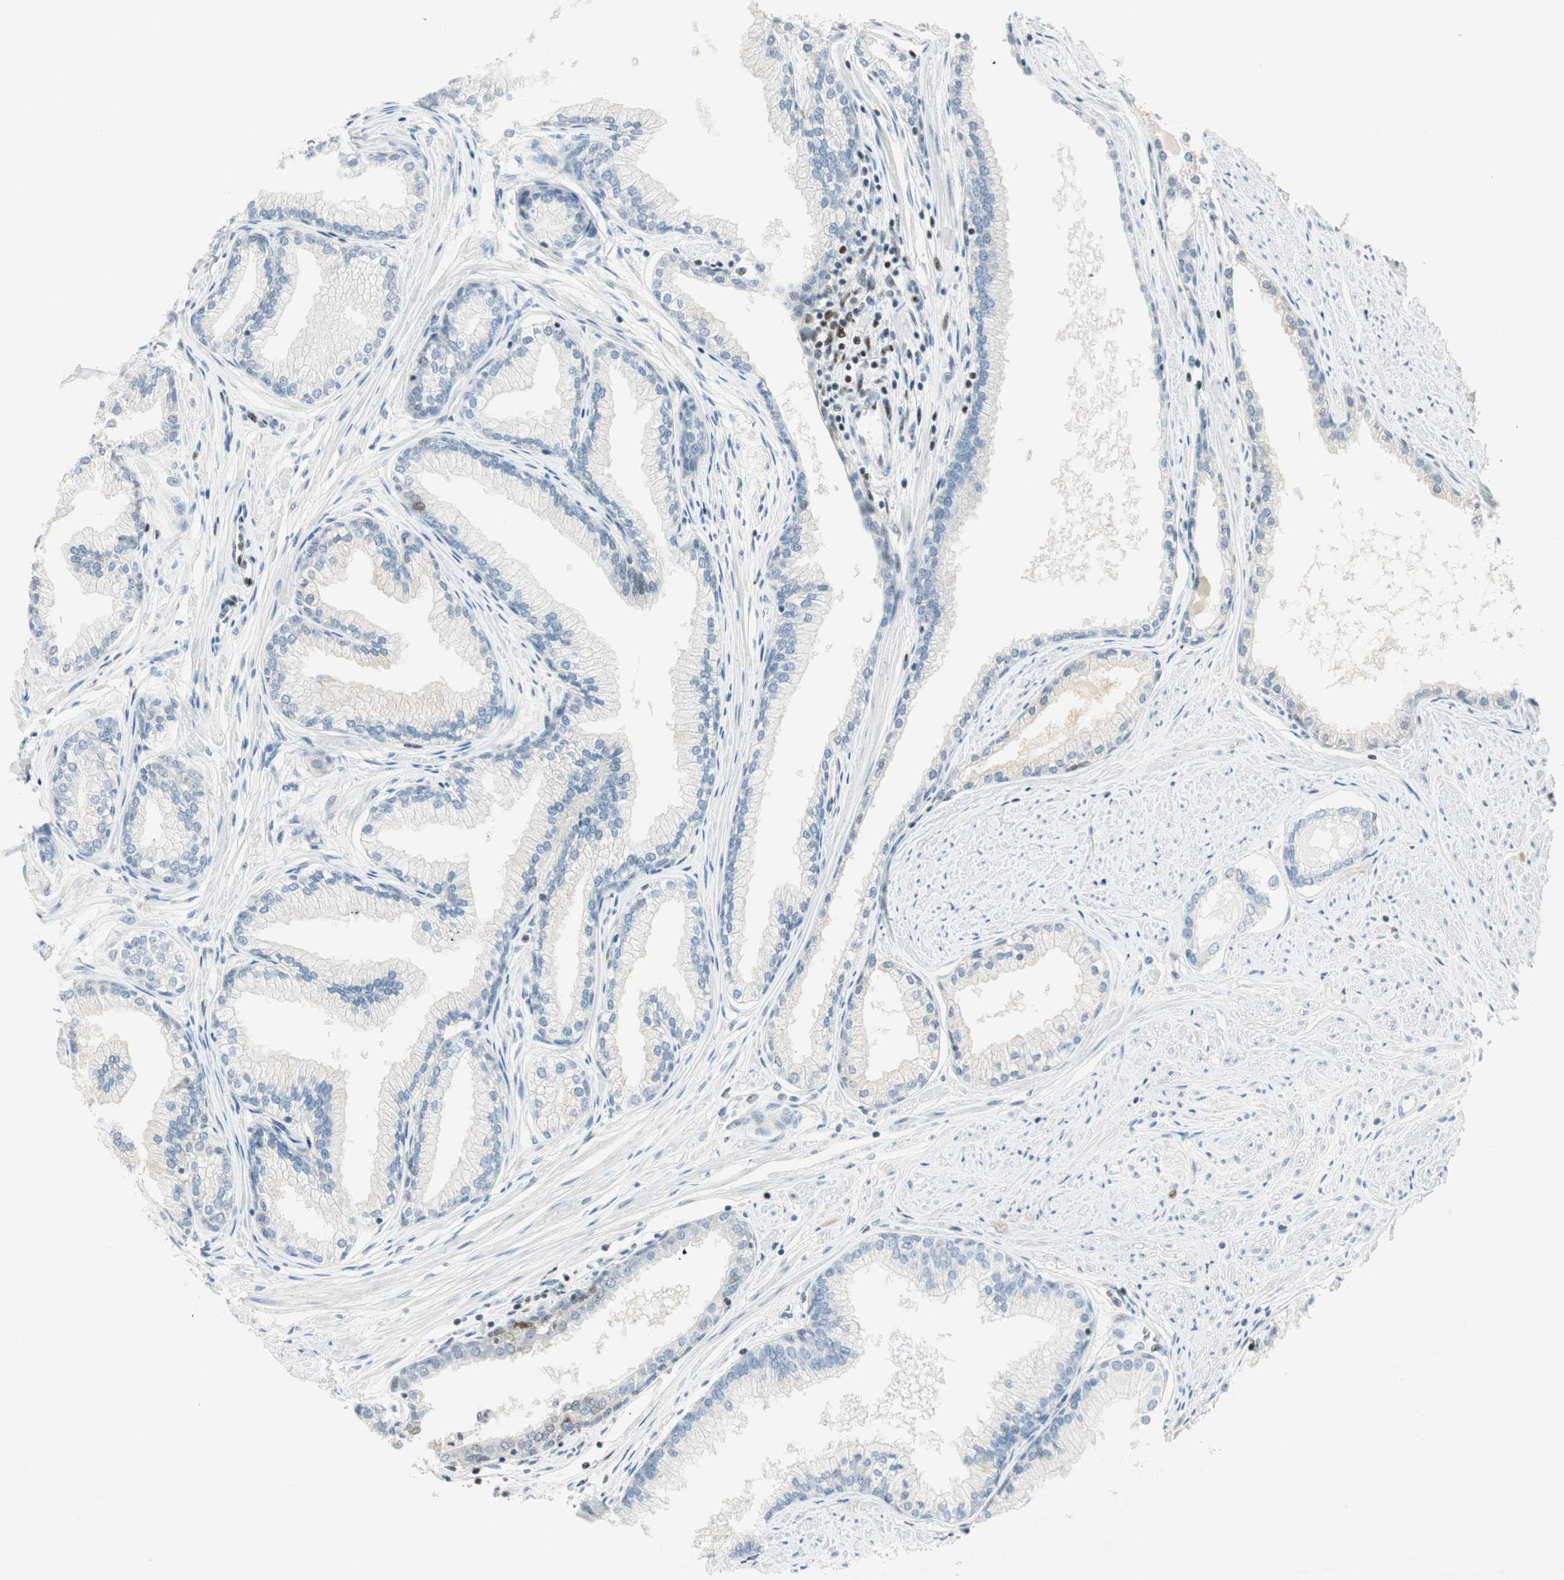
{"staining": {"intensity": "moderate", "quantity": "<25%", "location": "nuclear"}, "tissue": "prostate", "cell_type": "Glandular cells", "image_type": "normal", "snomed": [{"axis": "morphology", "description": "Normal tissue, NOS"}, {"axis": "topography", "description": "Prostate"}], "caption": "A brown stain shows moderate nuclear positivity of a protein in glandular cells of benign prostate. The protein is shown in brown color, while the nuclei are stained blue.", "gene": "MSX2", "patient": {"sex": "male", "age": 64}}